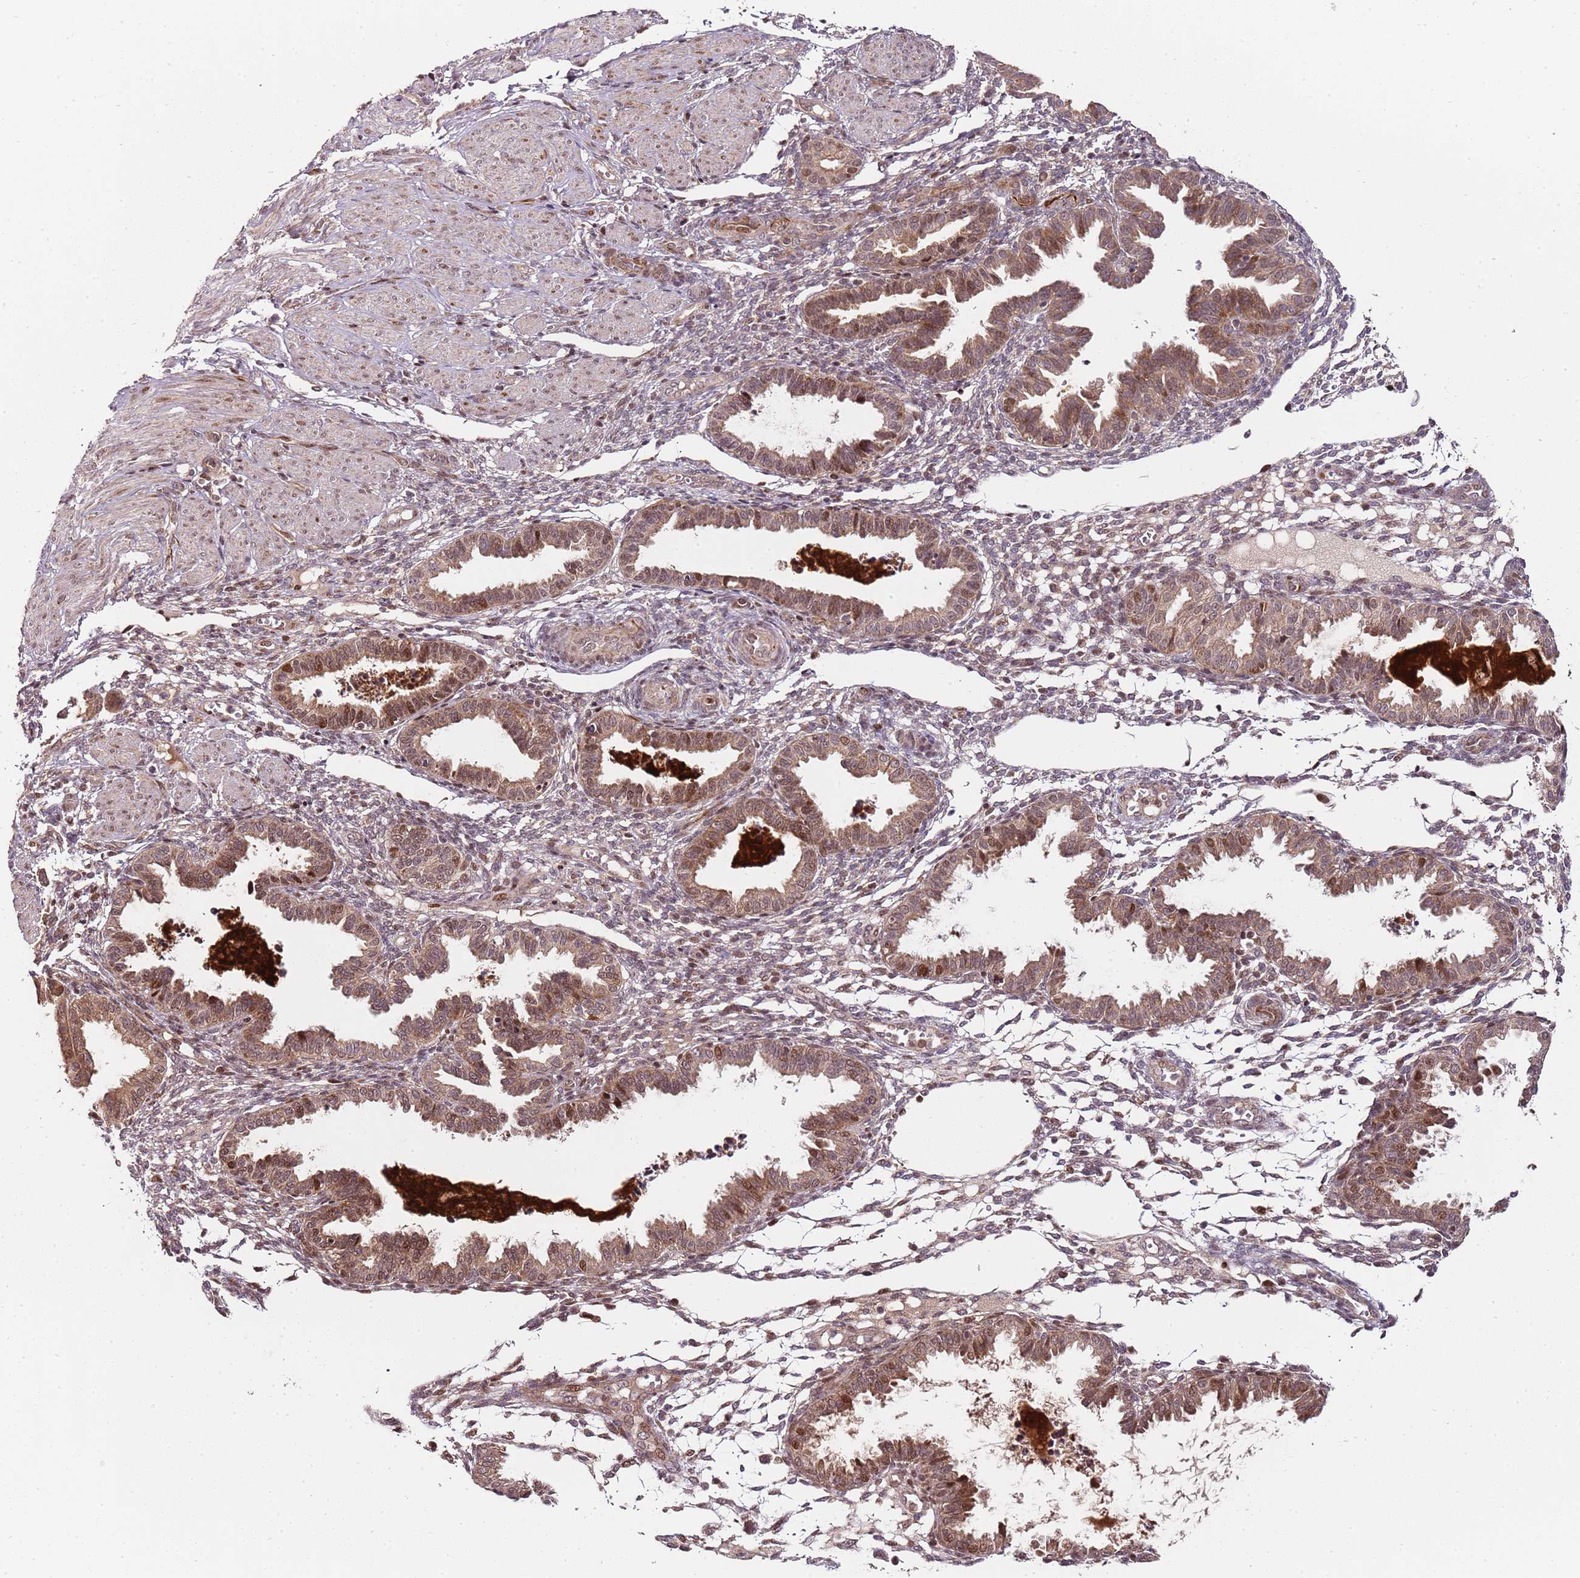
{"staining": {"intensity": "moderate", "quantity": ">75%", "location": "cytoplasmic/membranous"}, "tissue": "endometrium", "cell_type": "Cells in endometrial stroma", "image_type": "normal", "snomed": [{"axis": "morphology", "description": "Normal tissue, NOS"}, {"axis": "topography", "description": "Endometrium"}], "caption": "A medium amount of moderate cytoplasmic/membranous positivity is identified in about >75% of cells in endometrial stroma in normal endometrium.", "gene": "EDC3", "patient": {"sex": "female", "age": 33}}